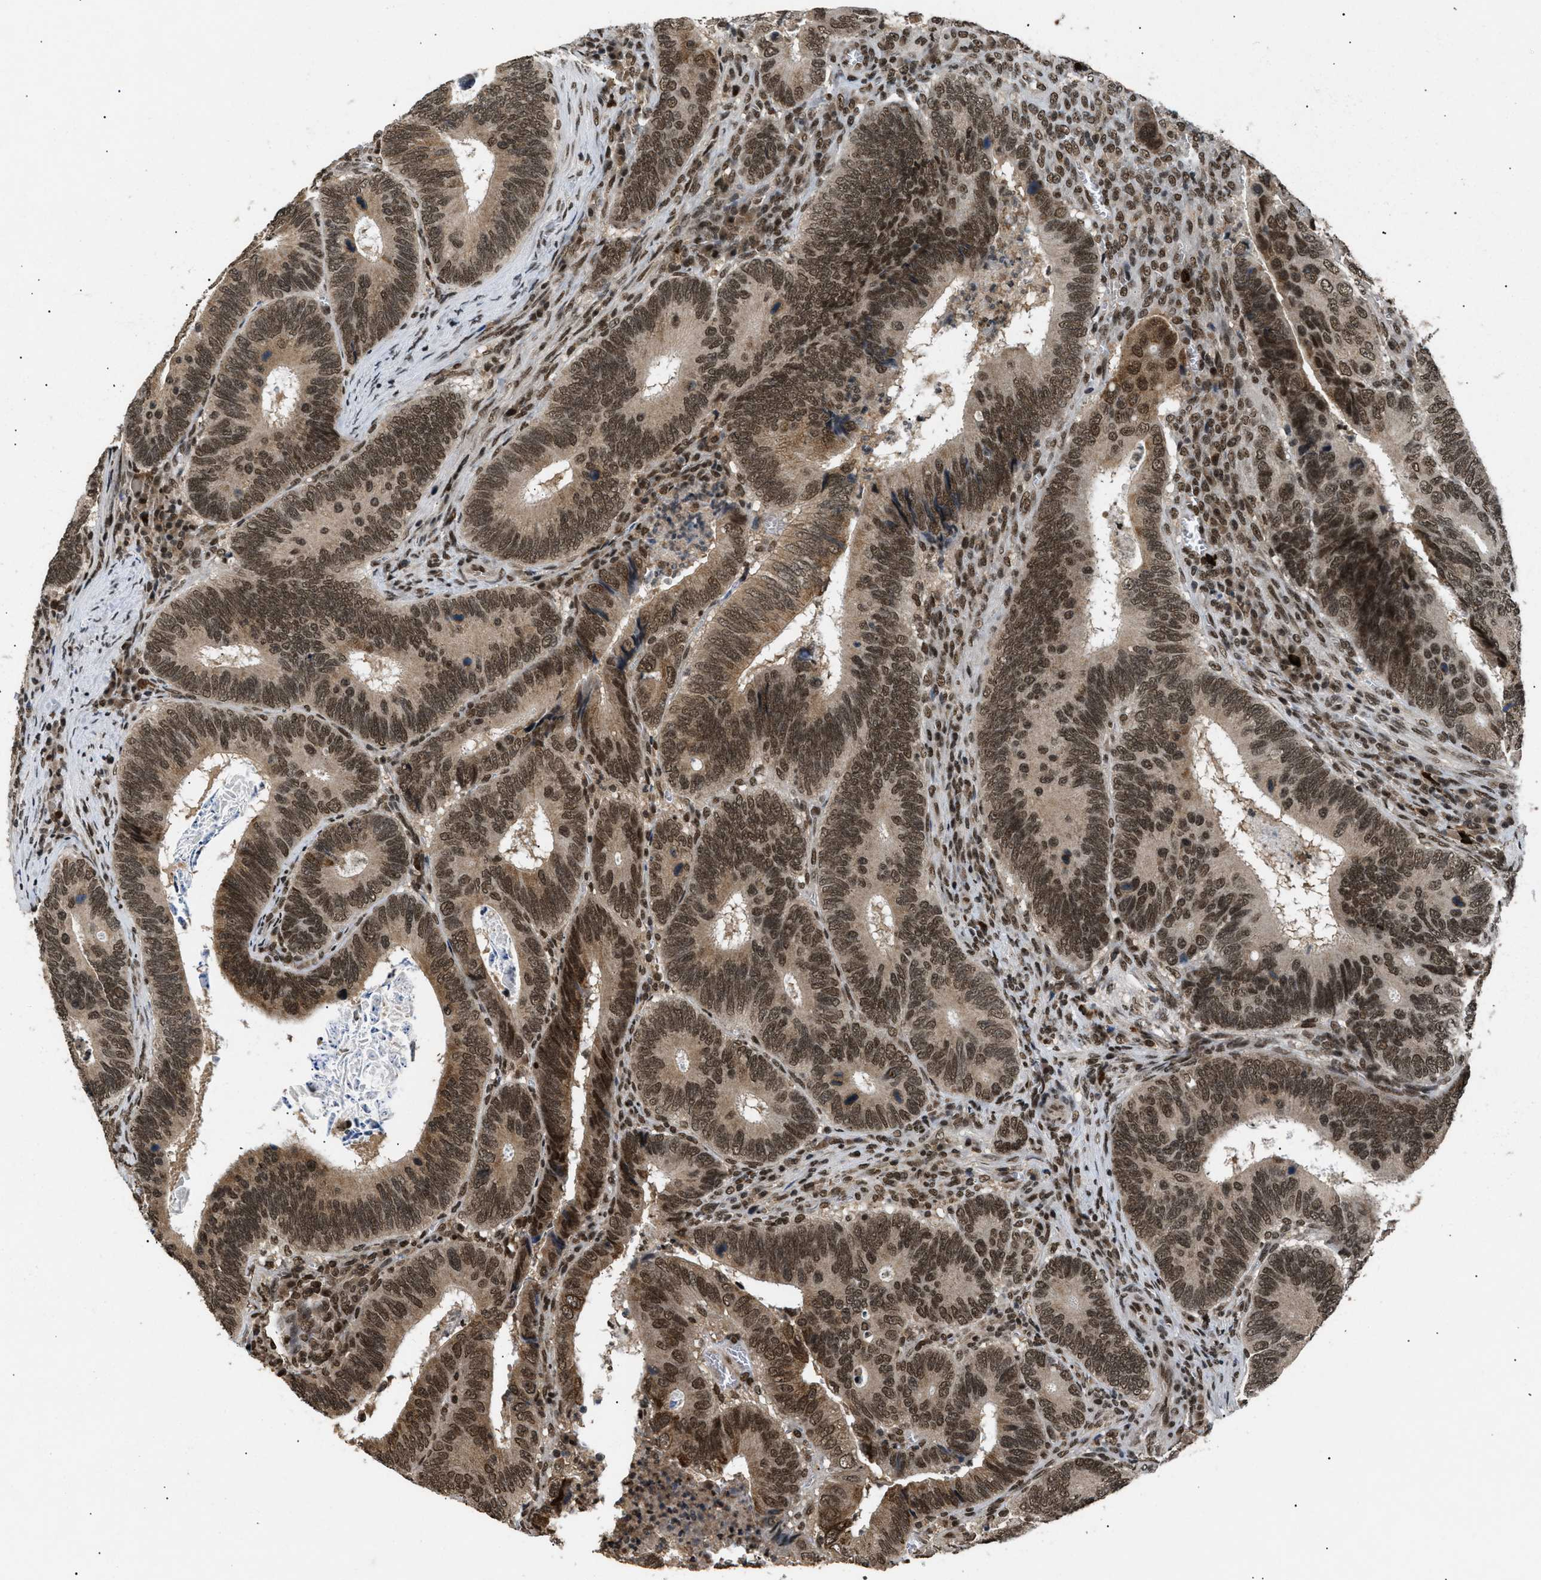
{"staining": {"intensity": "moderate", "quantity": ">75%", "location": "cytoplasmic/membranous,nuclear"}, "tissue": "colorectal cancer", "cell_type": "Tumor cells", "image_type": "cancer", "snomed": [{"axis": "morphology", "description": "Inflammation, NOS"}, {"axis": "morphology", "description": "Adenocarcinoma, NOS"}, {"axis": "topography", "description": "Colon"}], "caption": "IHC staining of adenocarcinoma (colorectal), which reveals medium levels of moderate cytoplasmic/membranous and nuclear expression in about >75% of tumor cells indicating moderate cytoplasmic/membranous and nuclear protein expression. The staining was performed using DAB (3,3'-diaminobenzidine) (brown) for protein detection and nuclei were counterstained in hematoxylin (blue).", "gene": "RBM5", "patient": {"sex": "male", "age": 72}}